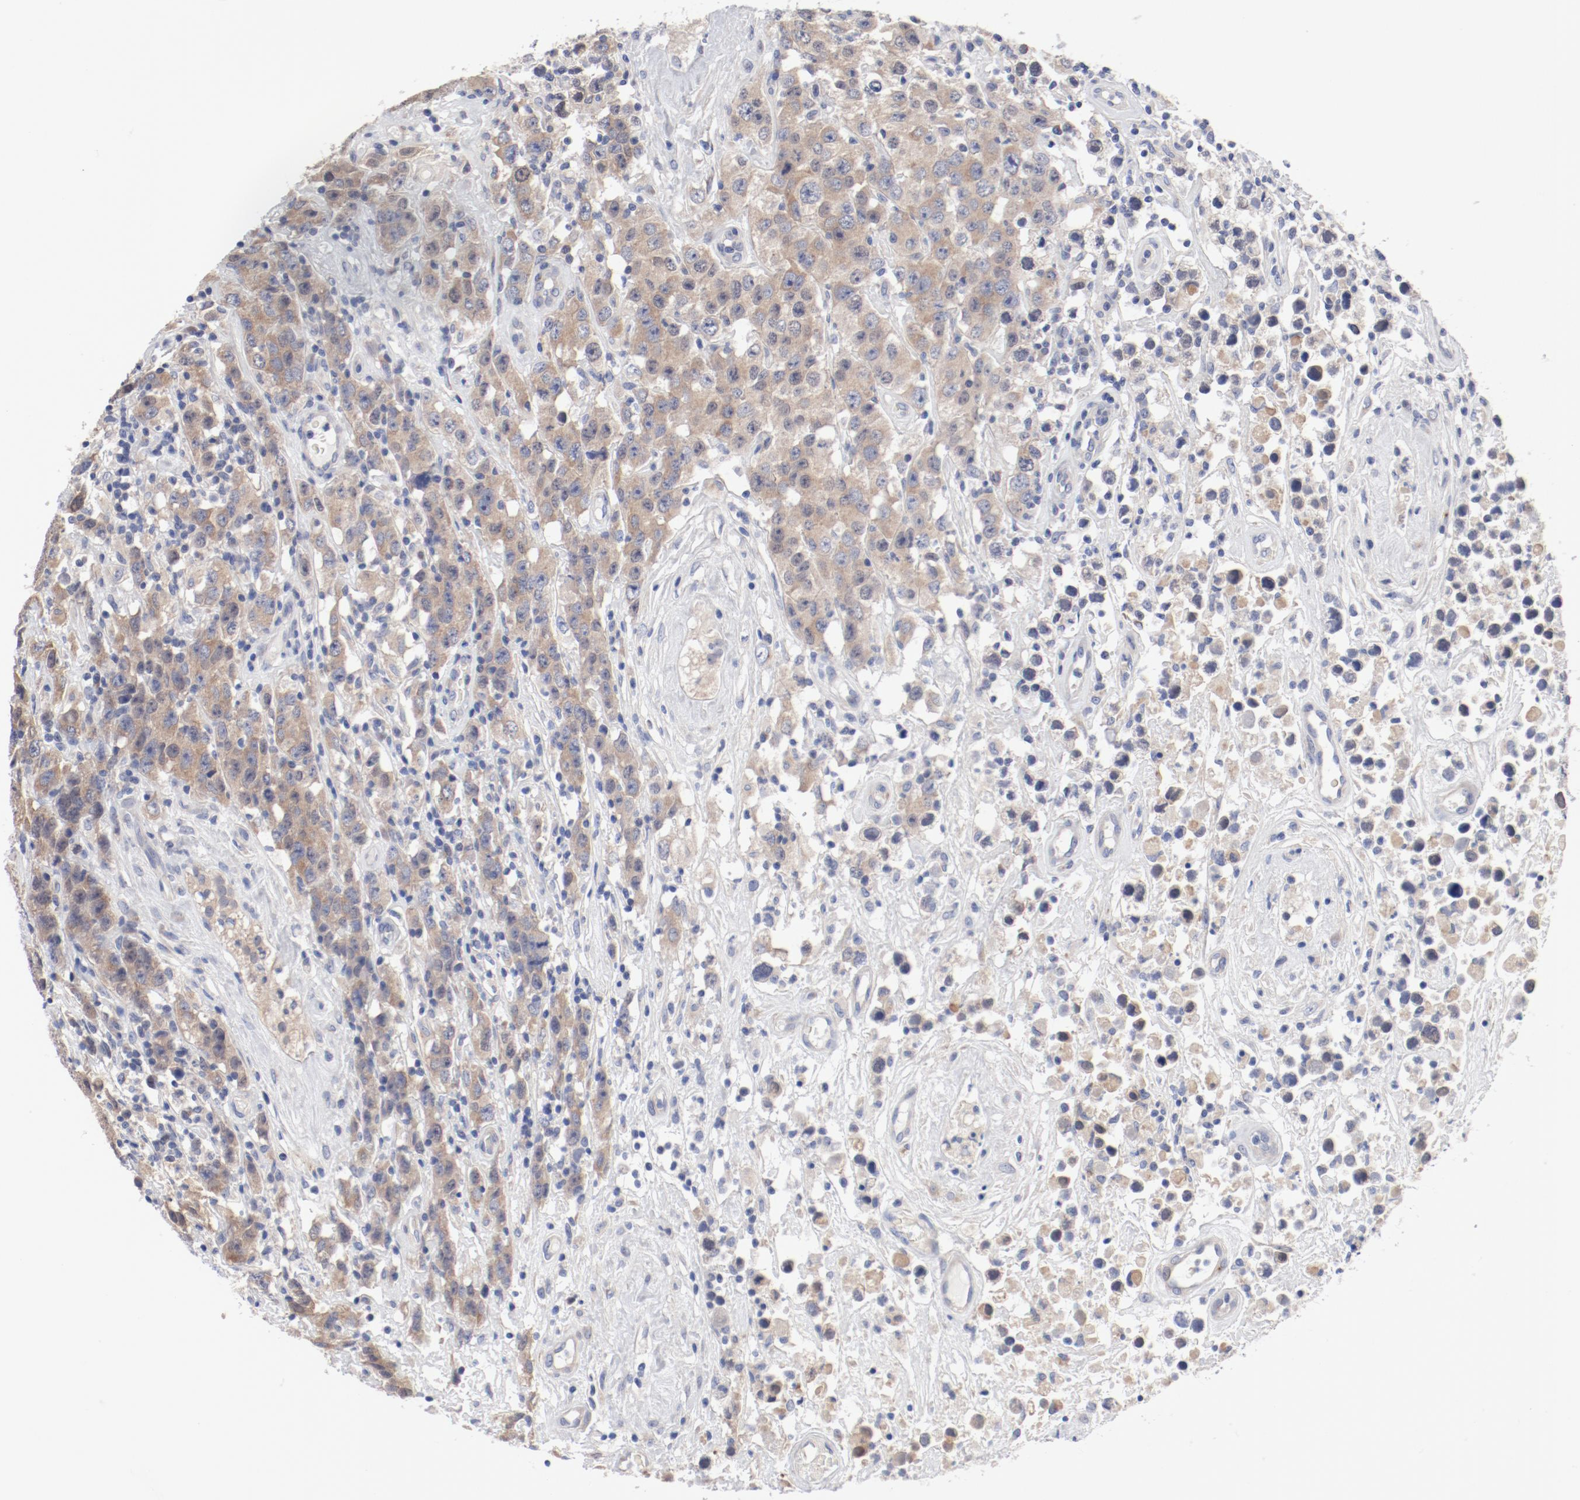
{"staining": {"intensity": "weak", "quantity": ">75%", "location": "cytoplasmic/membranous"}, "tissue": "testis cancer", "cell_type": "Tumor cells", "image_type": "cancer", "snomed": [{"axis": "morphology", "description": "Seminoma, NOS"}, {"axis": "topography", "description": "Testis"}], "caption": "Immunohistochemical staining of human testis cancer exhibits low levels of weak cytoplasmic/membranous protein positivity in approximately >75% of tumor cells.", "gene": "GPR143", "patient": {"sex": "male", "age": 52}}